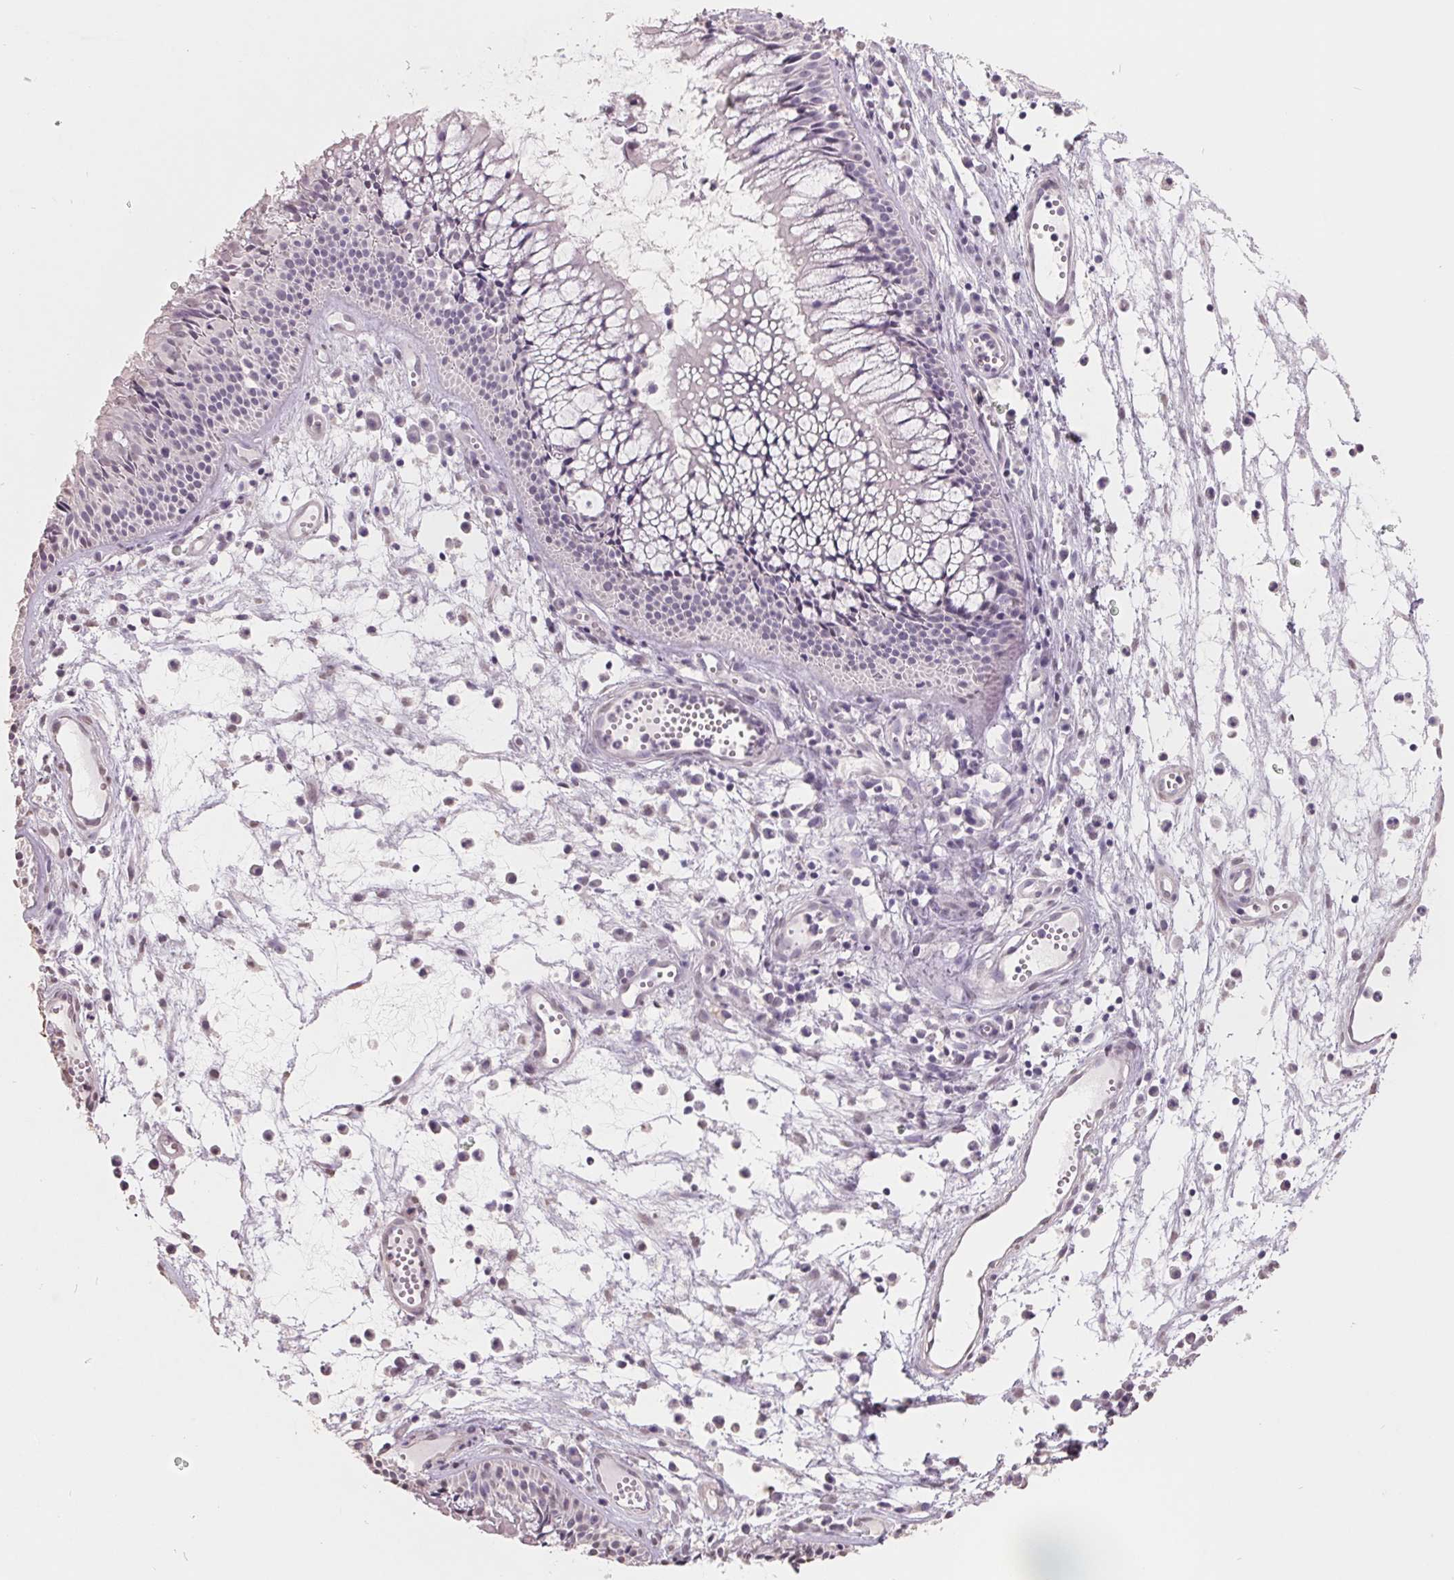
{"staining": {"intensity": "negative", "quantity": "none", "location": "none"}, "tissue": "nasopharynx", "cell_type": "Respiratory epithelial cells", "image_type": "normal", "snomed": [{"axis": "morphology", "description": "Normal tissue, NOS"}, {"axis": "topography", "description": "Nasopharynx"}], "caption": "Human nasopharynx stained for a protein using immunohistochemistry (IHC) demonstrates no positivity in respiratory epithelial cells.", "gene": "FTCD", "patient": {"sex": "male", "age": 31}}